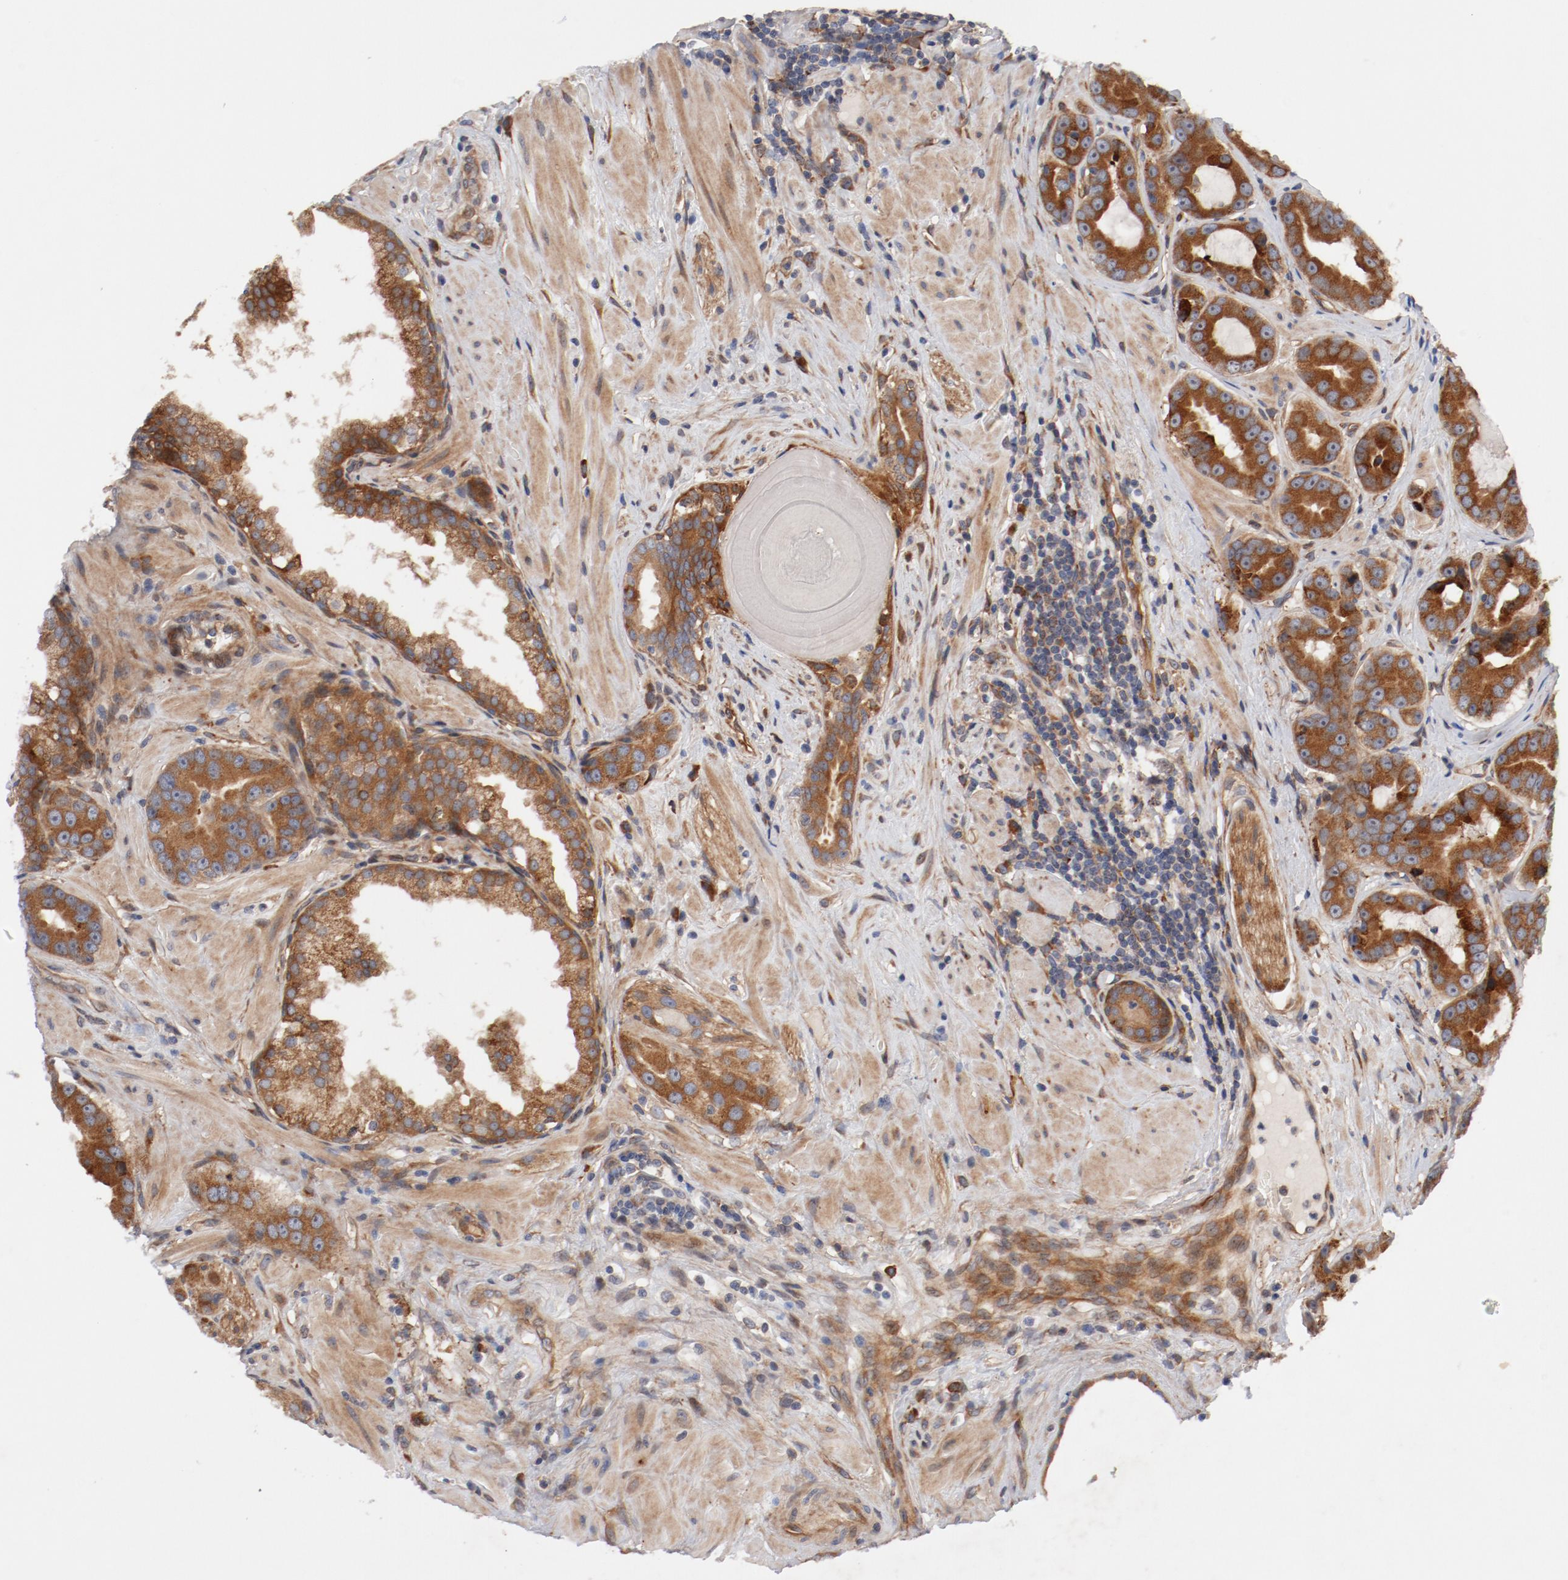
{"staining": {"intensity": "strong", "quantity": ">75%", "location": "cytoplasmic/membranous"}, "tissue": "prostate cancer", "cell_type": "Tumor cells", "image_type": "cancer", "snomed": [{"axis": "morphology", "description": "Adenocarcinoma, Low grade"}, {"axis": "topography", "description": "Prostate"}], "caption": "DAB (3,3'-diaminobenzidine) immunohistochemical staining of prostate cancer shows strong cytoplasmic/membranous protein staining in approximately >75% of tumor cells.", "gene": "PITPNM2", "patient": {"sex": "male", "age": 59}}